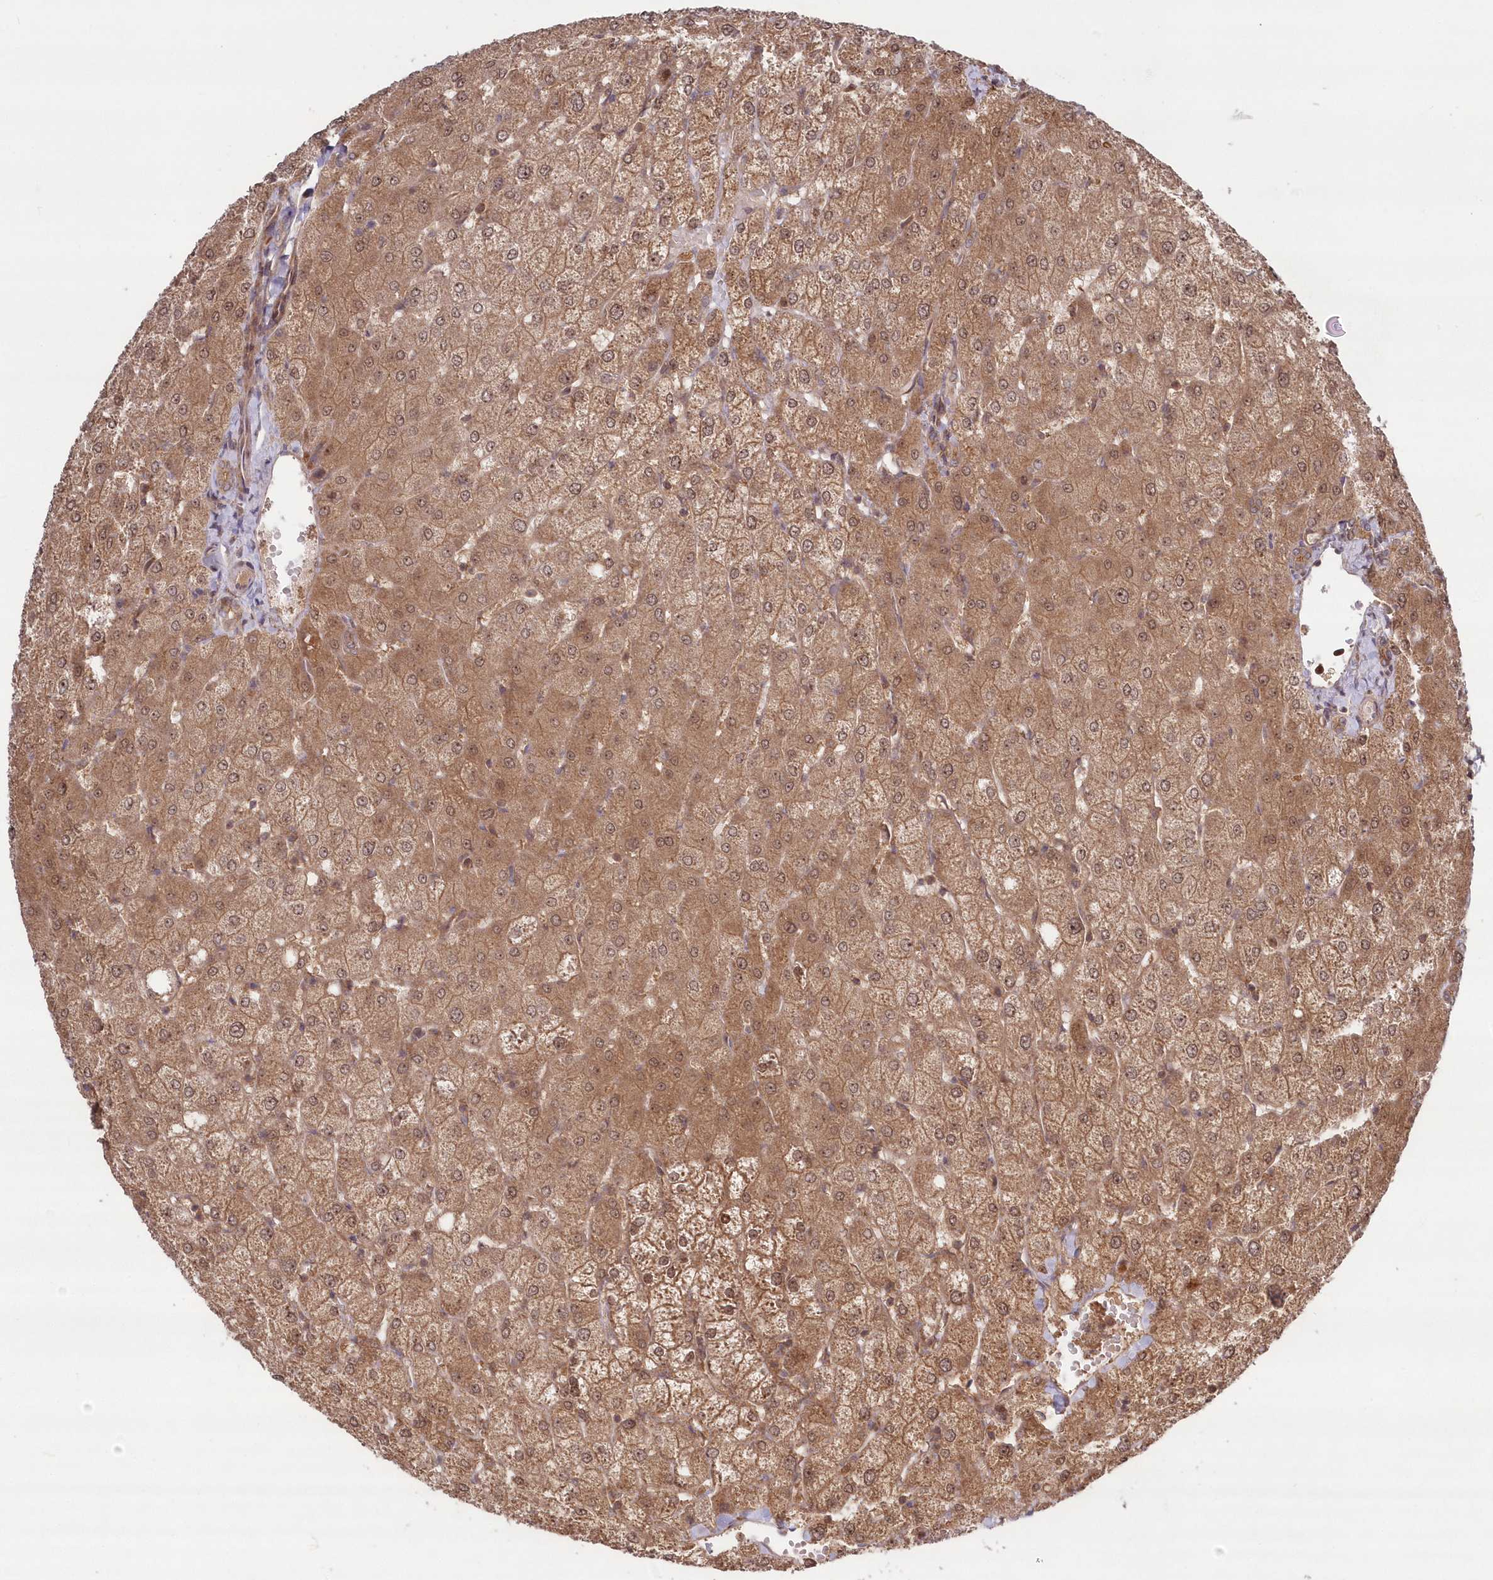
{"staining": {"intensity": "moderate", "quantity": ">75%", "location": "cytoplasmic/membranous"}, "tissue": "liver", "cell_type": "Cholangiocytes", "image_type": "normal", "snomed": [{"axis": "morphology", "description": "Normal tissue, NOS"}, {"axis": "topography", "description": "Liver"}], "caption": "Unremarkable liver shows moderate cytoplasmic/membranous expression in approximately >75% of cholangiocytes, visualized by immunohistochemistry.", "gene": "TBCA", "patient": {"sex": "female", "age": 54}}